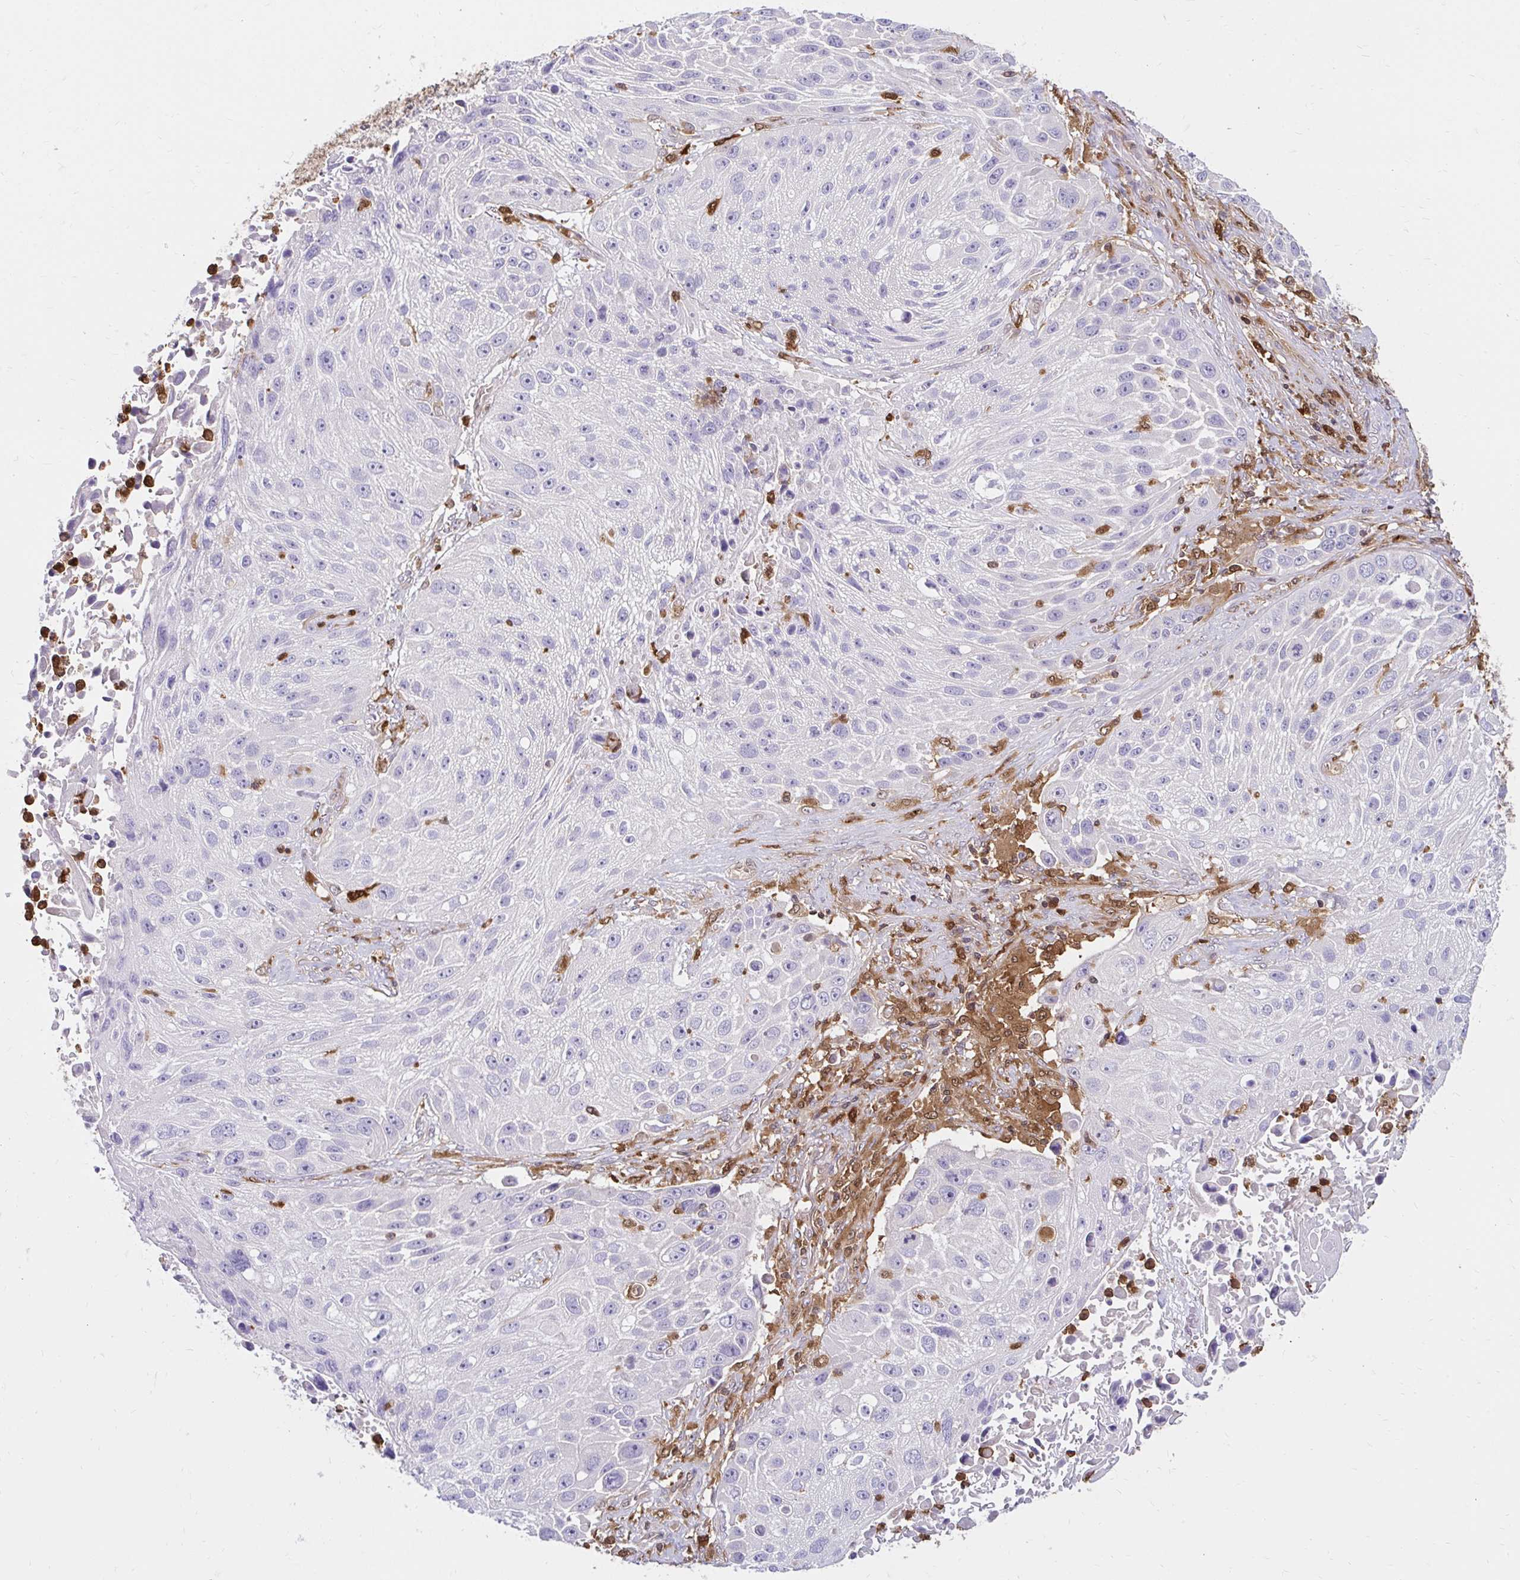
{"staining": {"intensity": "negative", "quantity": "none", "location": "none"}, "tissue": "lung cancer", "cell_type": "Tumor cells", "image_type": "cancer", "snomed": [{"axis": "morphology", "description": "Normal morphology"}, {"axis": "morphology", "description": "Squamous cell carcinoma, NOS"}, {"axis": "topography", "description": "Lymph node"}, {"axis": "topography", "description": "Lung"}], "caption": "Protein analysis of lung cancer (squamous cell carcinoma) displays no significant staining in tumor cells. (Immunohistochemistry, brightfield microscopy, high magnification).", "gene": "PYCARD", "patient": {"sex": "male", "age": 67}}